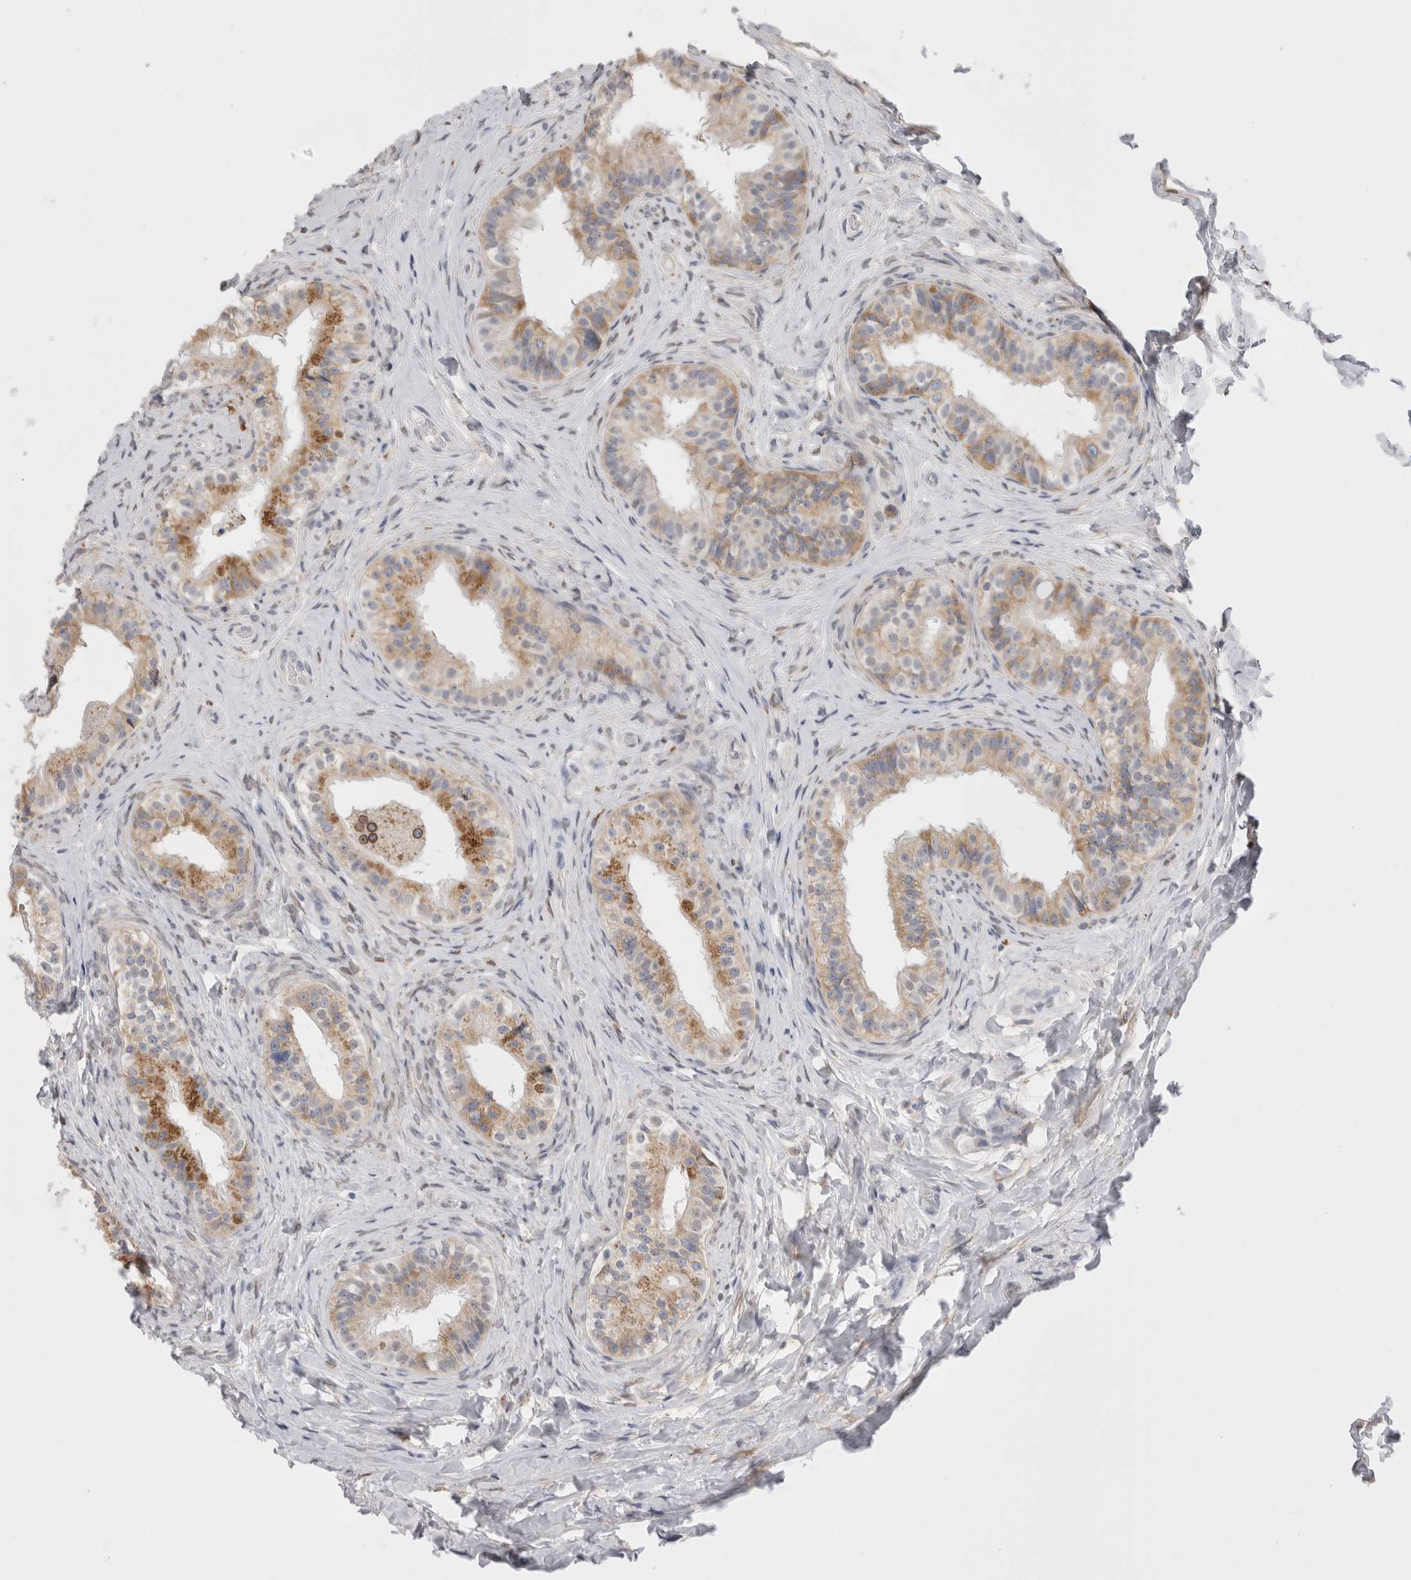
{"staining": {"intensity": "moderate", "quantity": "25%-75%", "location": "cytoplasmic/membranous"}, "tissue": "epididymis", "cell_type": "Glandular cells", "image_type": "normal", "snomed": [{"axis": "morphology", "description": "Normal tissue, NOS"}, {"axis": "topography", "description": "Epididymis"}], "caption": "A medium amount of moderate cytoplasmic/membranous staining is appreciated in approximately 25%-75% of glandular cells in unremarkable epididymis.", "gene": "VCPIP1", "patient": {"sex": "male", "age": 49}}